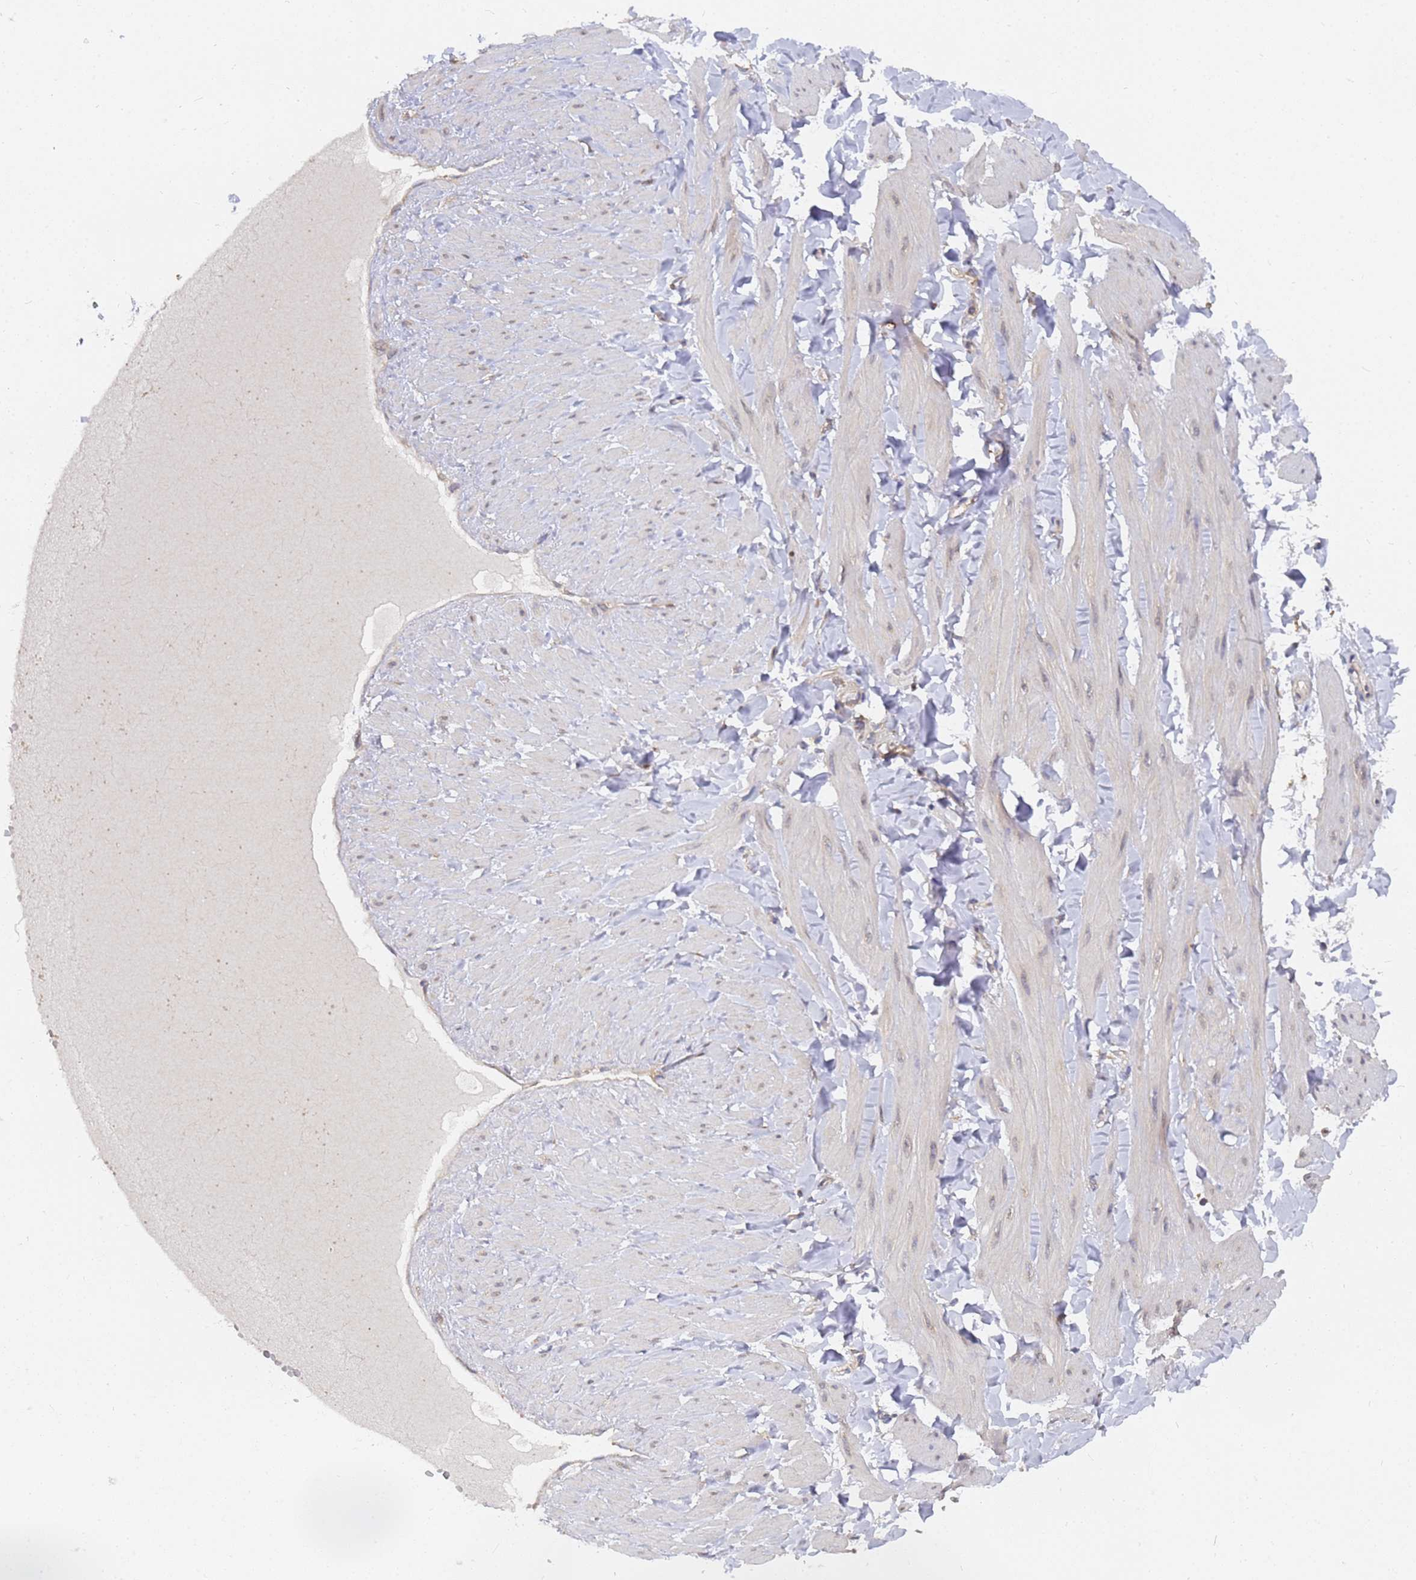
{"staining": {"intensity": "negative", "quantity": "none", "location": "none"}, "tissue": "soft tissue", "cell_type": "Fibroblasts", "image_type": "normal", "snomed": [{"axis": "morphology", "description": "Normal tissue, NOS"}, {"axis": "topography", "description": "Adipose tissue"}, {"axis": "topography", "description": "Vascular tissue"}, {"axis": "topography", "description": "Peripheral nerve tissue"}], "caption": "Photomicrograph shows no protein expression in fibroblasts of unremarkable soft tissue.", "gene": "ALS2CL", "patient": {"sex": "male", "age": 25}}